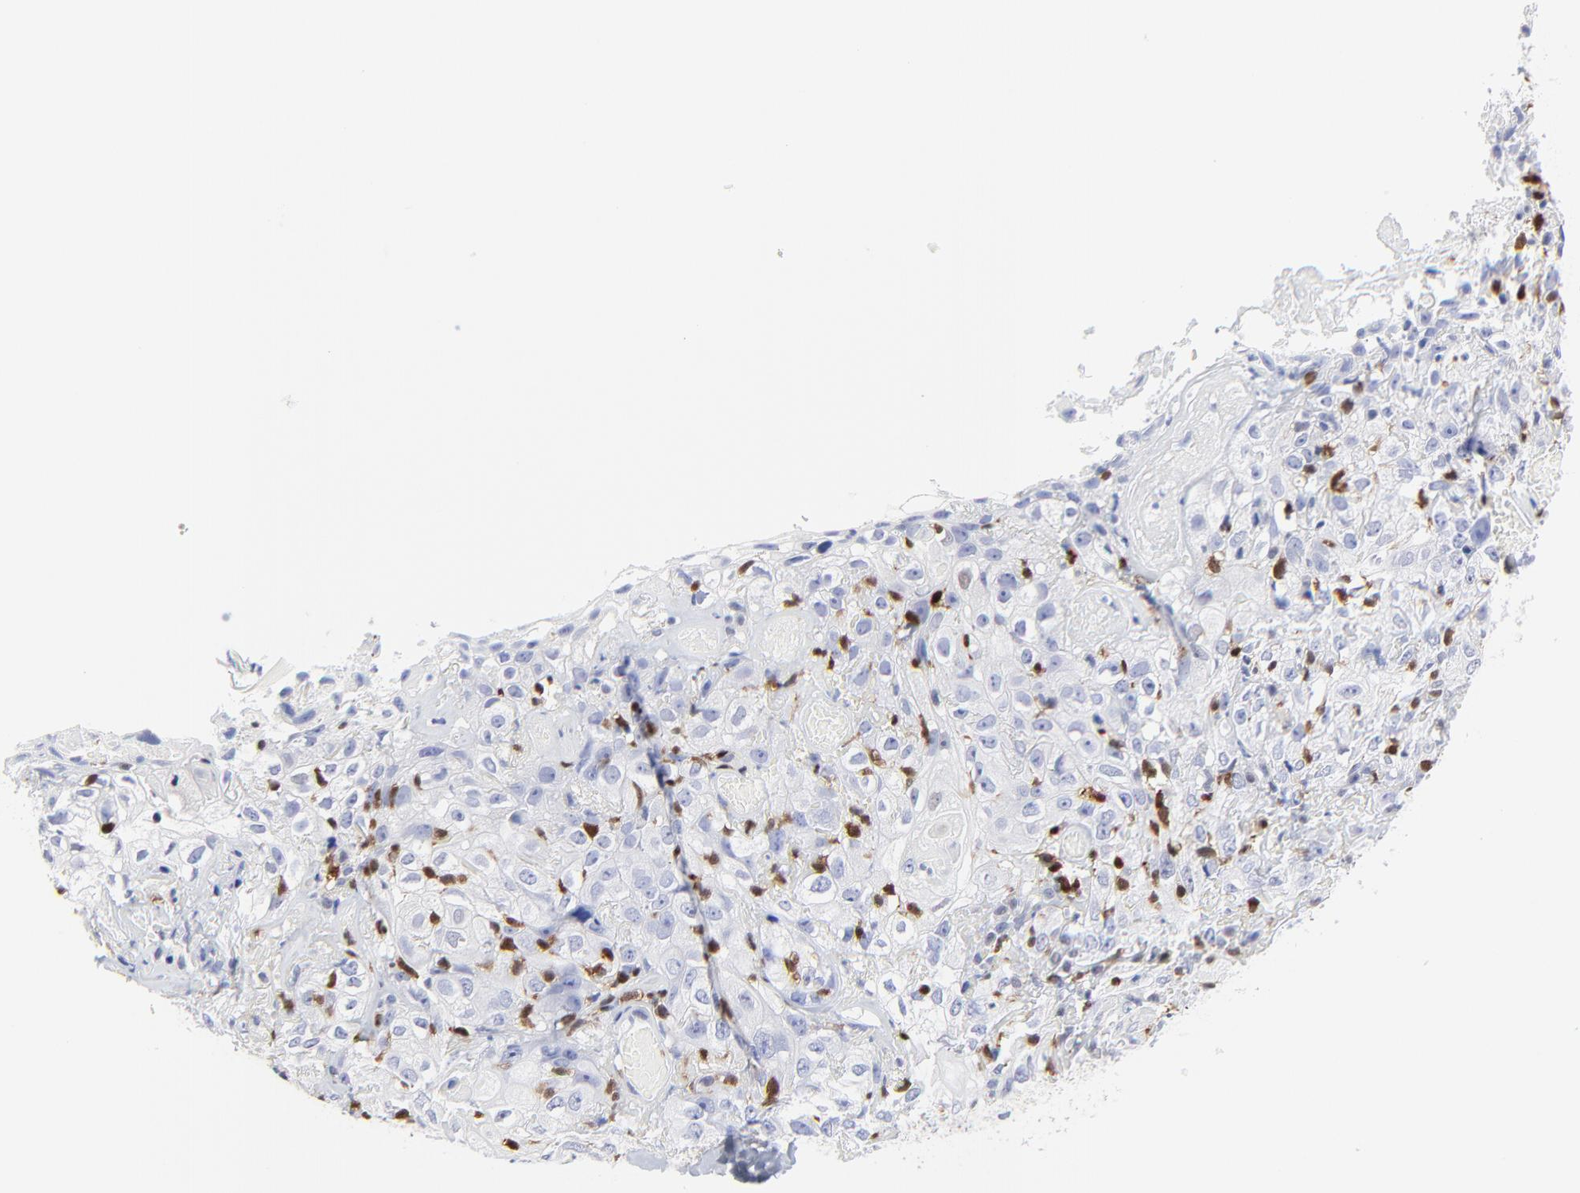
{"staining": {"intensity": "negative", "quantity": "none", "location": "none"}, "tissue": "skin cancer", "cell_type": "Tumor cells", "image_type": "cancer", "snomed": [{"axis": "morphology", "description": "Squamous cell carcinoma, NOS"}, {"axis": "topography", "description": "Skin"}], "caption": "This is an immunohistochemistry histopathology image of human skin squamous cell carcinoma. There is no positivity in tumor cells.", "gene": "ZAP70", "patient": {"sex": "male", "age": 65}}